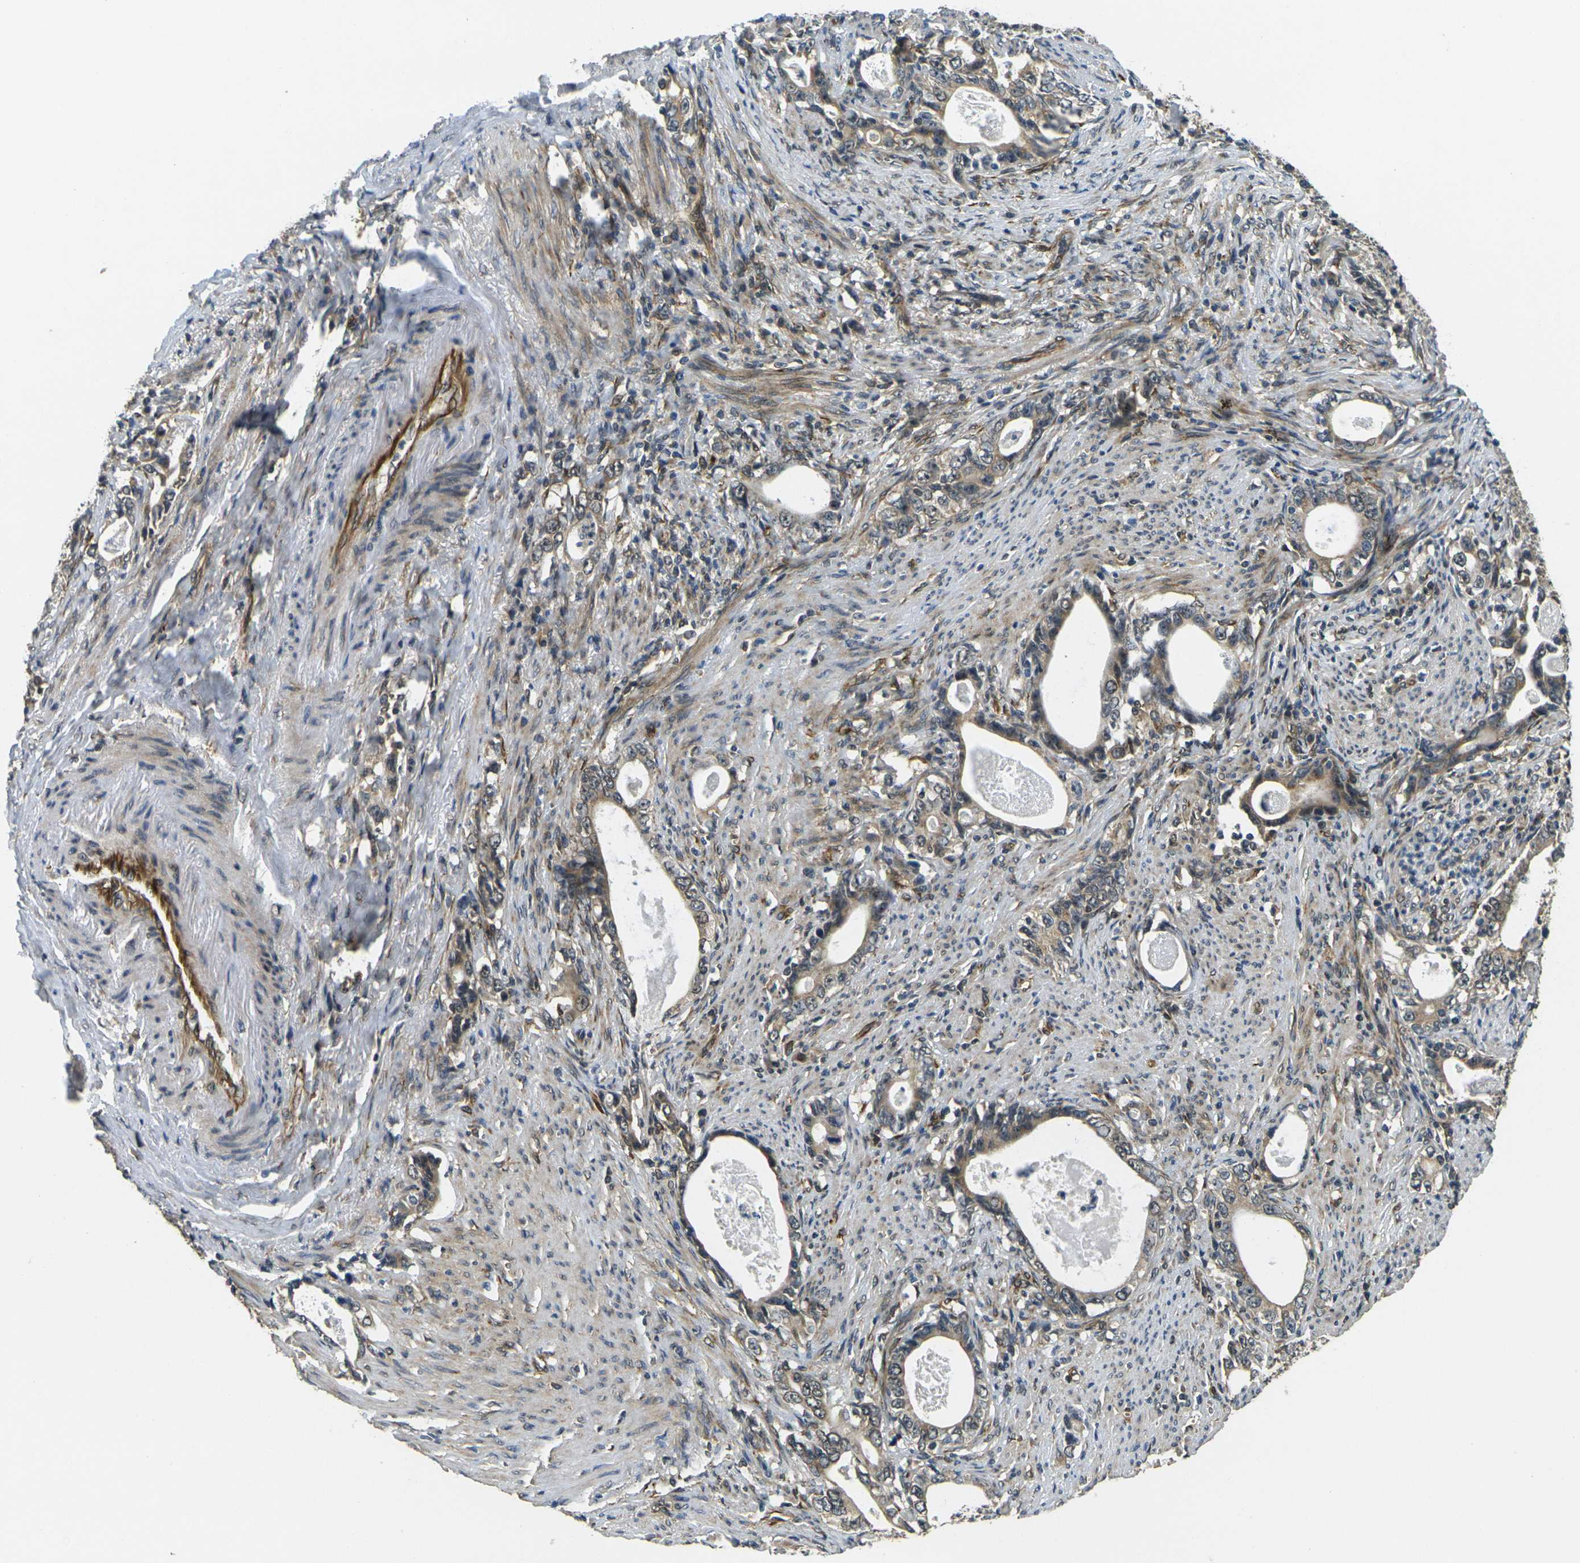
{"staining": {"intensity": "weak", "quantity": ">75%", "location": "cytoplasmic/membranous"}, "tissue": "stomach cancer", "cell_type": "Tumor cells", "image_type": "cancer", "snomed": [{"axis": "morphology", "description": "Adenocarcinoma, NOS"}, {"axis": "topography", "description": "Stomach, lower"}], "caption": "Stomach adenocarcinoma stained with IHC demonstrates weak cytoplasmic/membranous expression in approximately >75% of tumor cells.", "gene": "FUT11", "patient": {"sex": "female", "age": 72}}